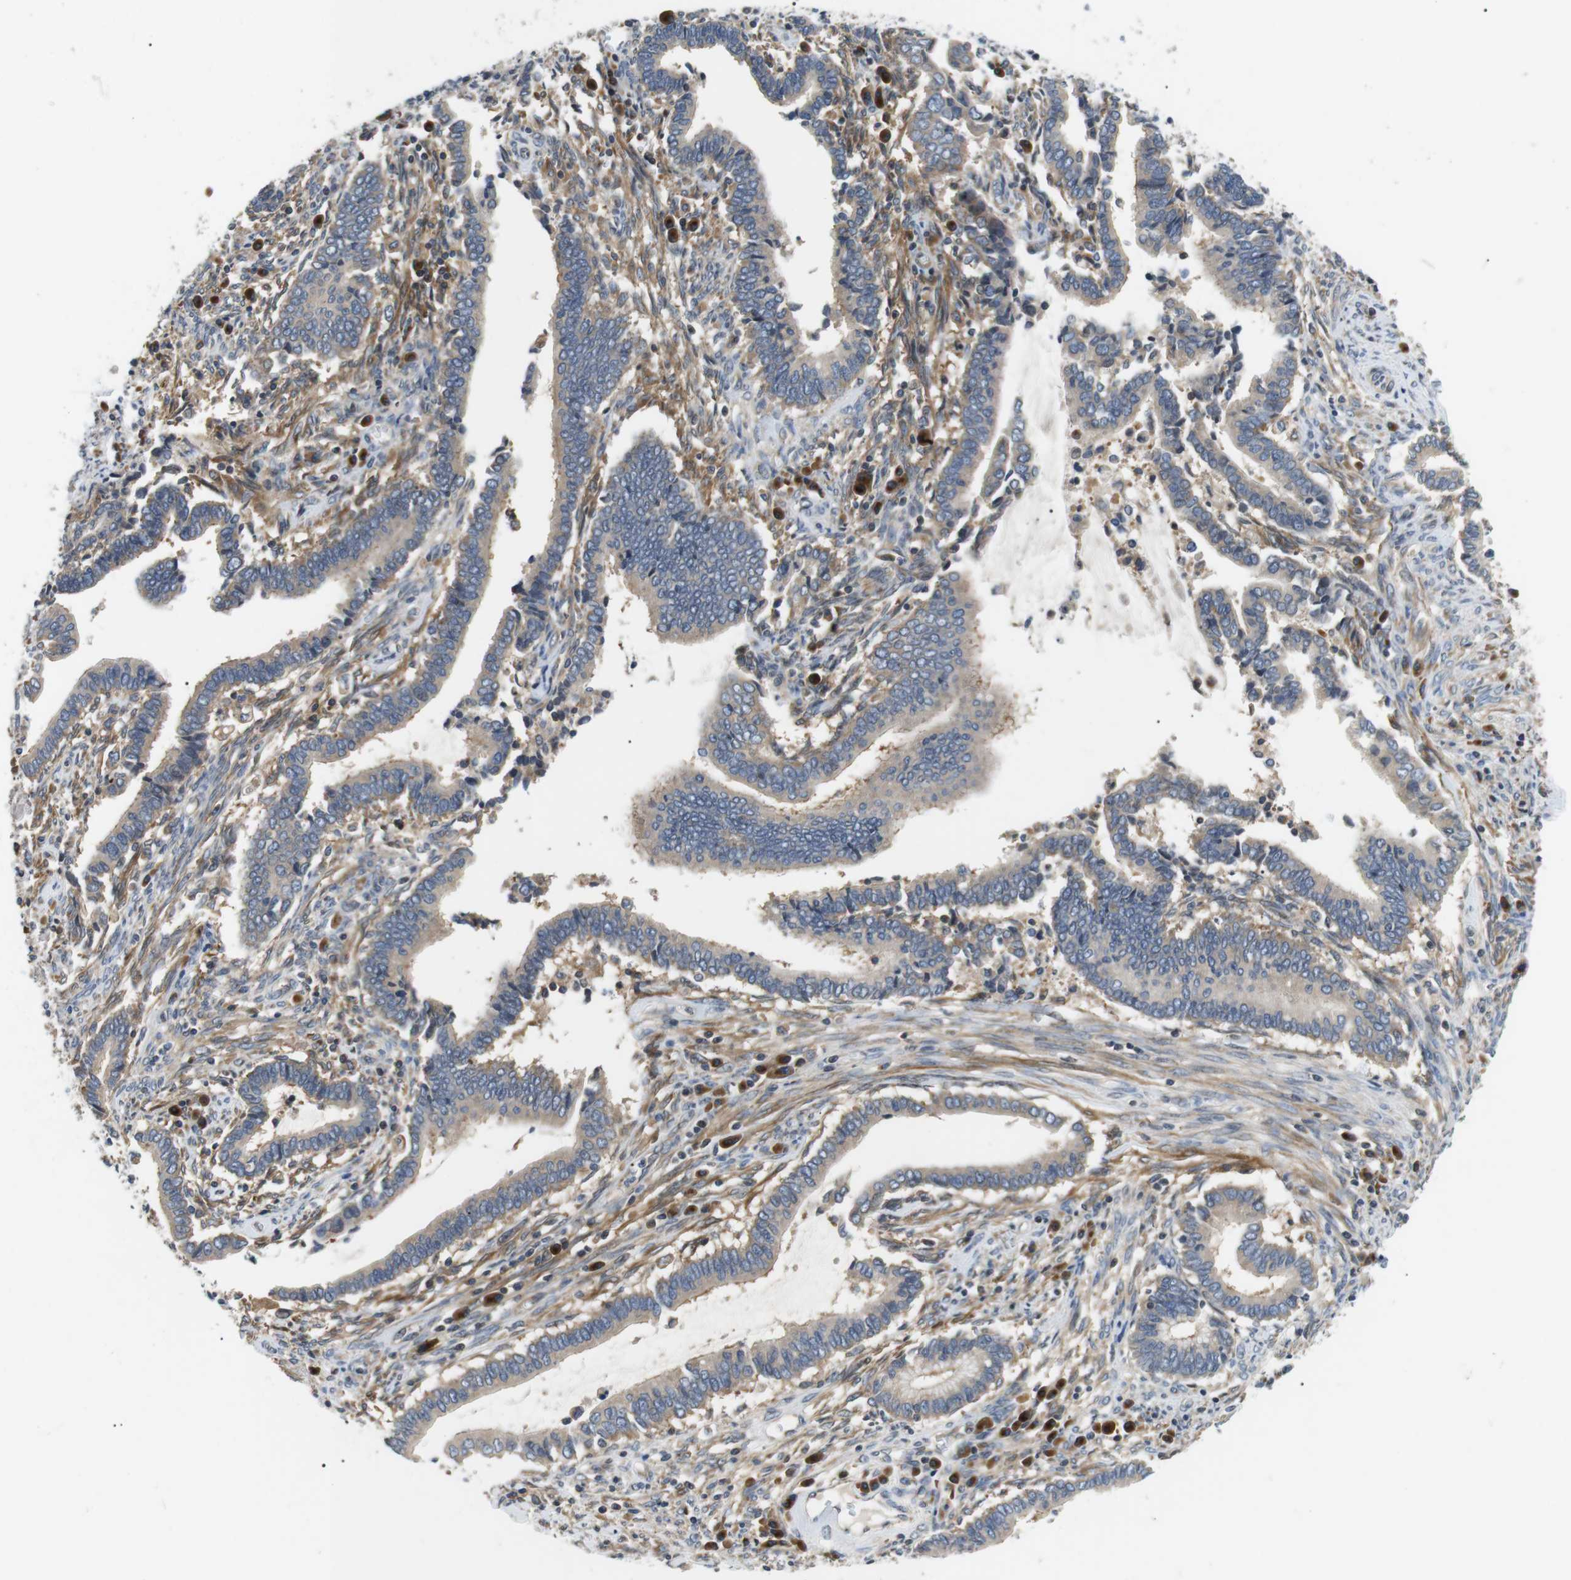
{"staining": {"intensity": "weak", "quantity": "25%-75%", "location": "cytoplasmic/membranous"}, "tissue": "cervical cancer", "cell_type": "Tumor cells", "image_type": "cancer", "snomed": [{"axis": "morphology", "description": "Adenocarcinoma, NOS"}, {"axis": "topography", "description": "Cervix"}], "caption": "The micrograph exhibits immunohistochemical staining of cervical cancer (adenocarcinoma). There is weak cytoplasmic/membranous staining is seen in approximately 25%-75% of tumor cells. (DAB = brown stain, brightfield microscopy at high magnification).", "gene": "DIPK1A", "patient": {"sex": "female", "age": 44}}